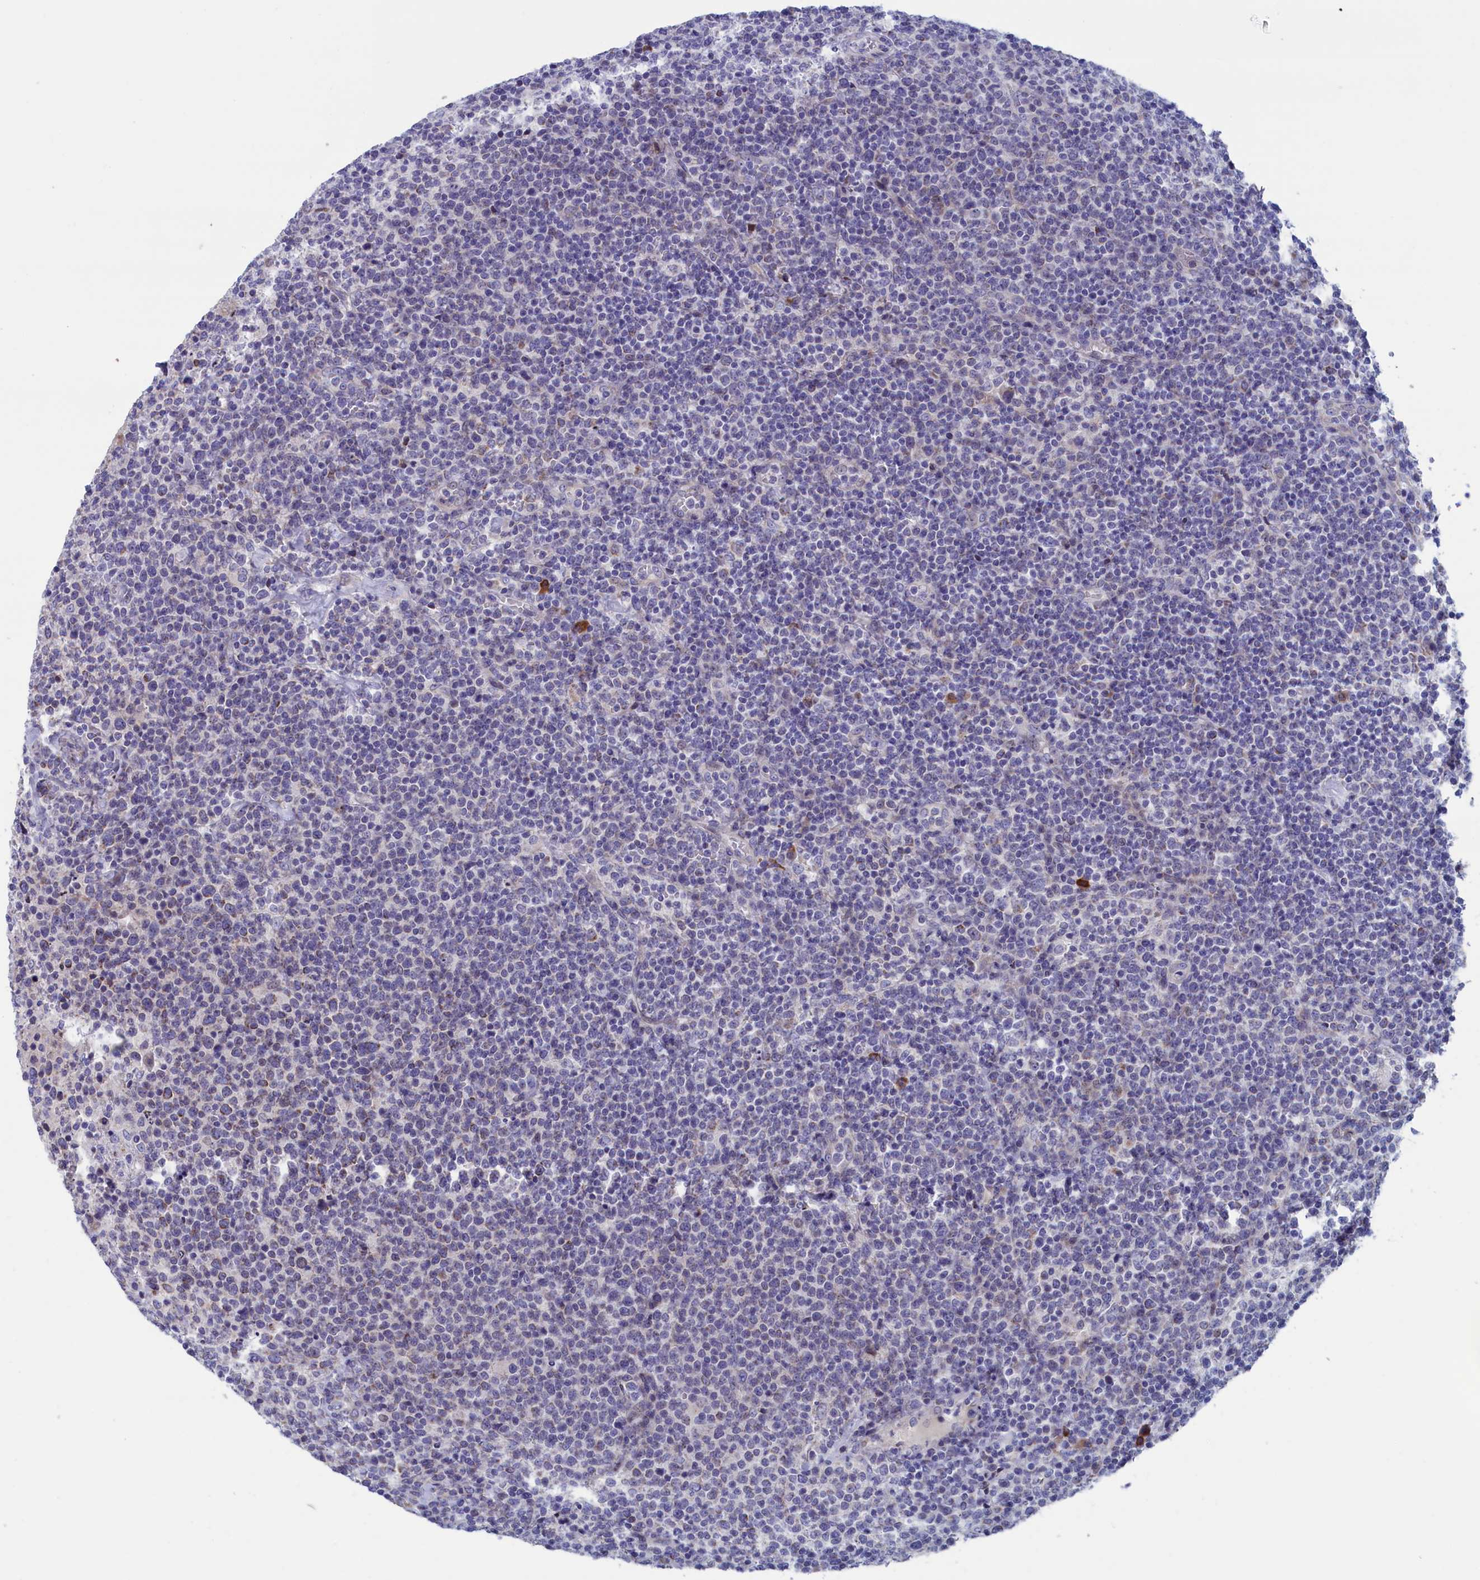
{"staining": {"intensity": "negative", "quantity": "none", "location": "none"}, "tissue": "lymphoma", "cell_type": "Tumor cells", "image_type": "cancer", "snomed": [{"axis": "morphology", "description": "Malignant lymphoma, non-Hodgkin's type, High grade"}, {"axis": "topography", "description": "Lymph node"}], "caption": "Tumor cells are negative for protein expression in human lymphoma.", "gene": "NIBAN3", "patient": {"sex": "male", "age": 61}}